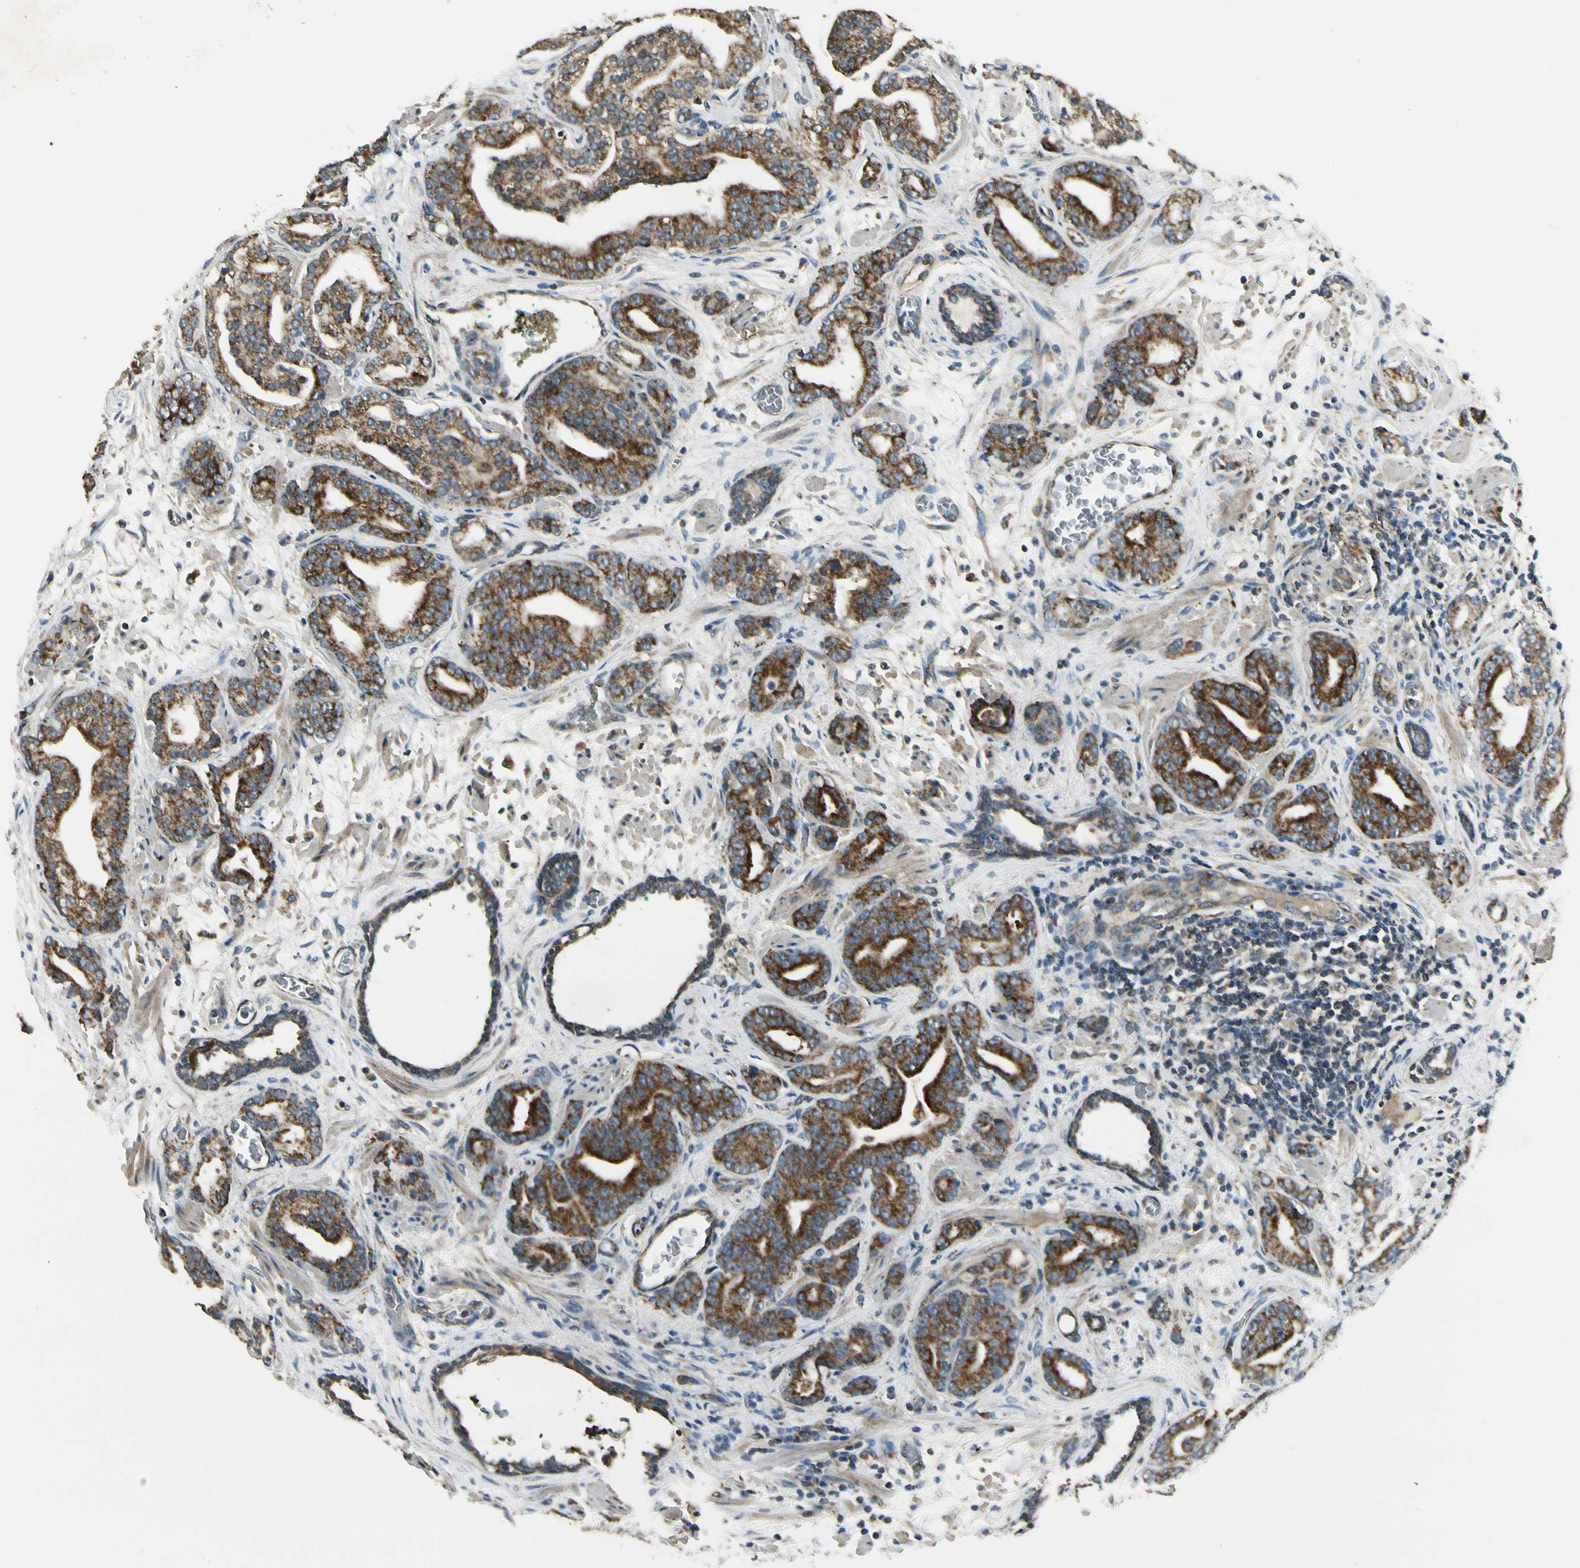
{"staining": {"intensity": "strong", "quantity": ">75%", "location": "cytoplasmic/membranous"}, "tissue": "prostate cancer", "cell_type": "Tumor cells", "image_type": "cancer", "snomed": [{"axis": "morphology", "description": "Adenocarcinoma, Low grade"}, {"axis": "topography", "description": "Prostate"}], "caption": "Strong cytoplasmic/membranous positivity for a protein is seen in approximately >75% of tumor cells of prostate cancer (low-grade adenocarcinoma) using IHC.", "gene": "EPHB3", "patient": {"sex": "male", "age": 63}}